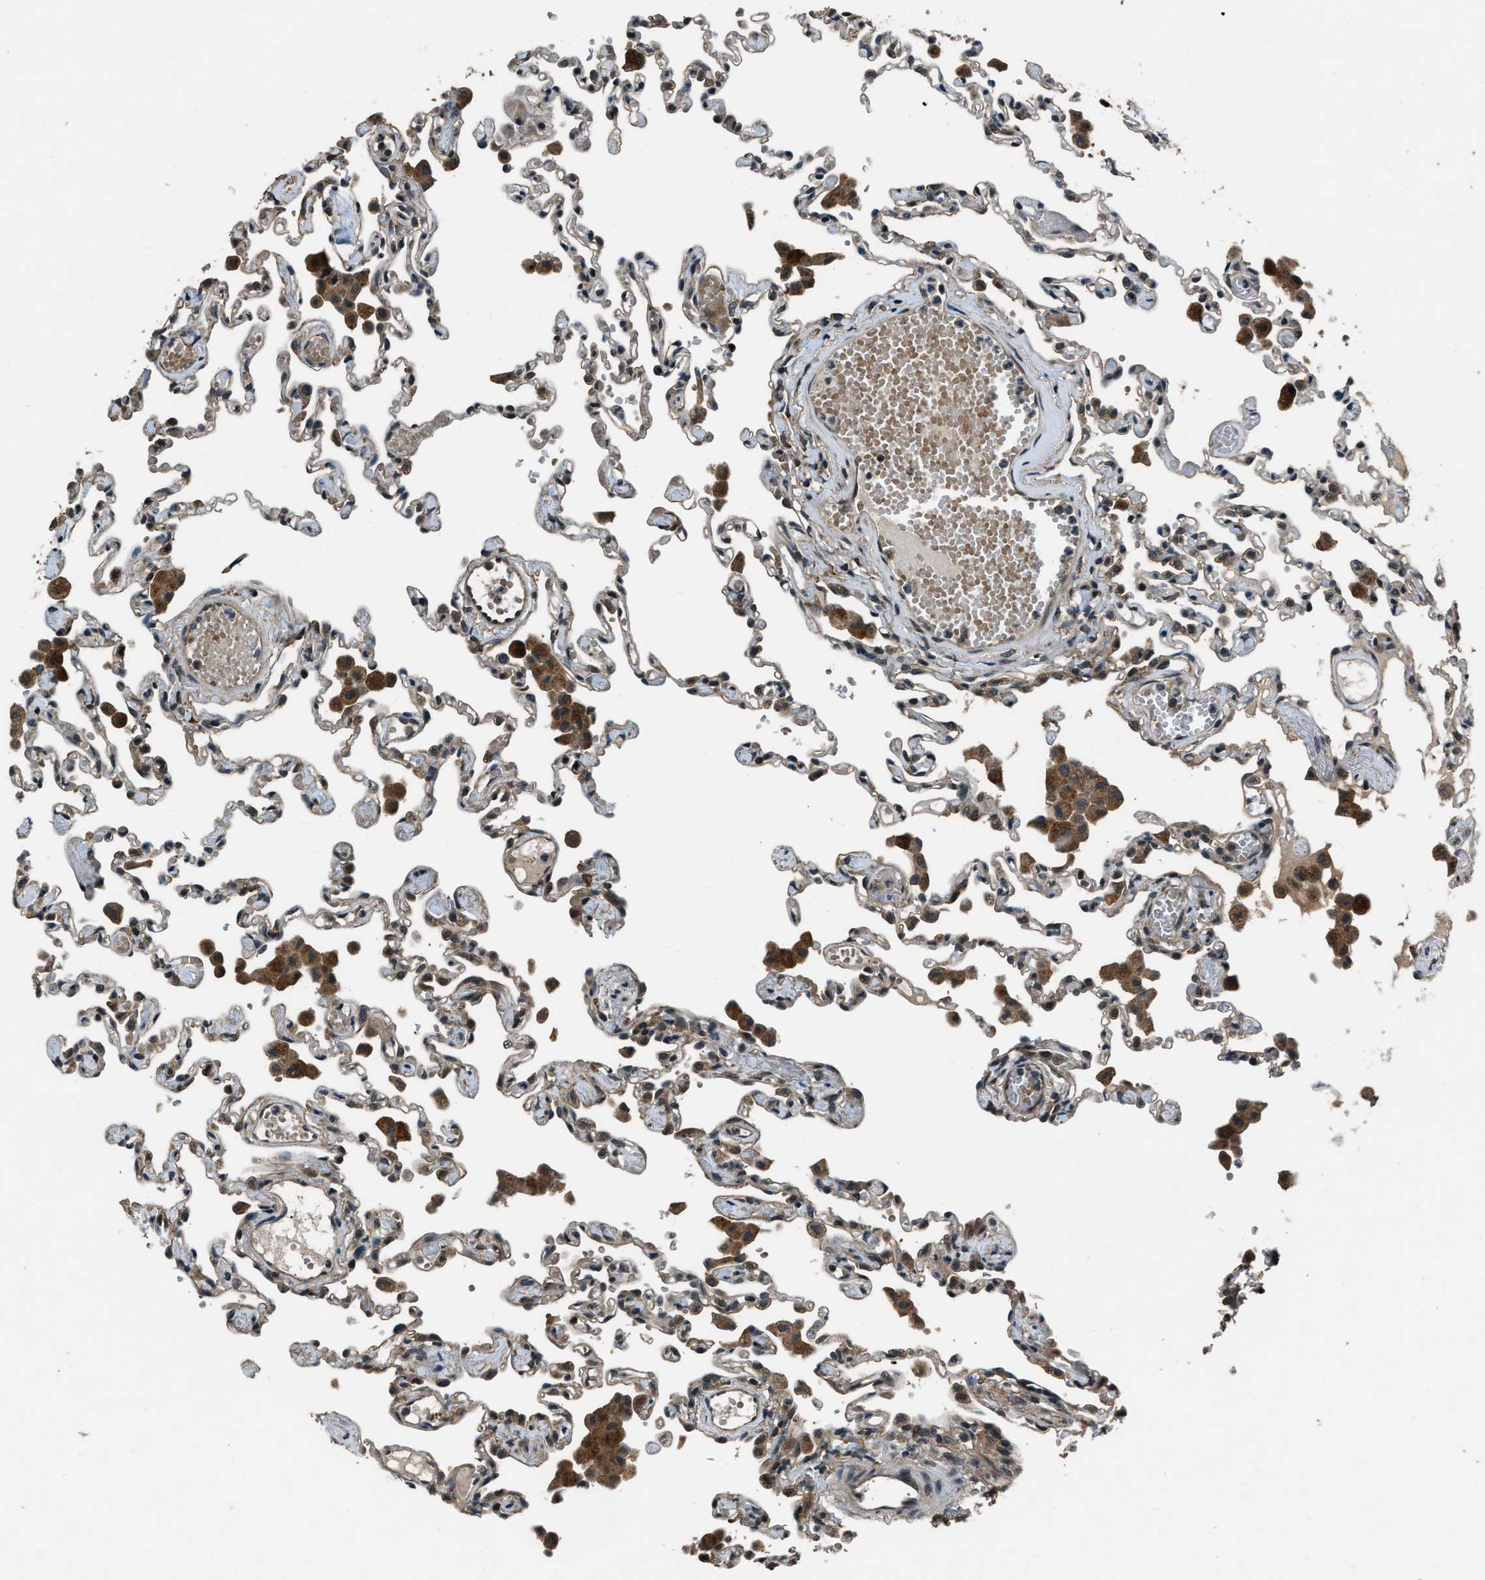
{"staining": {"intensity": "weak", "quantity": ">75%", "location": "cytoplasmic/membranous"}, "tissue": "lung", "cell_type": "Alveolar cells", "image_type": "normal", "snomed": [{"axis": "morphology", "description": "Normal tissue, NOS"}, {"axis": "topography", "description": "Bronchus"}, {"axis": "topography", "description": "Lung"}], "caption": "Protein staining of normal lung shows weak cytoplasmic/membranous positivity in approximately >75% of alveolar cells. (brown staining indicates protein expression, while blue staining denotes nuclei).", "gene": "NUDCD3", "patient": {"sex": "female", "age": 49}}